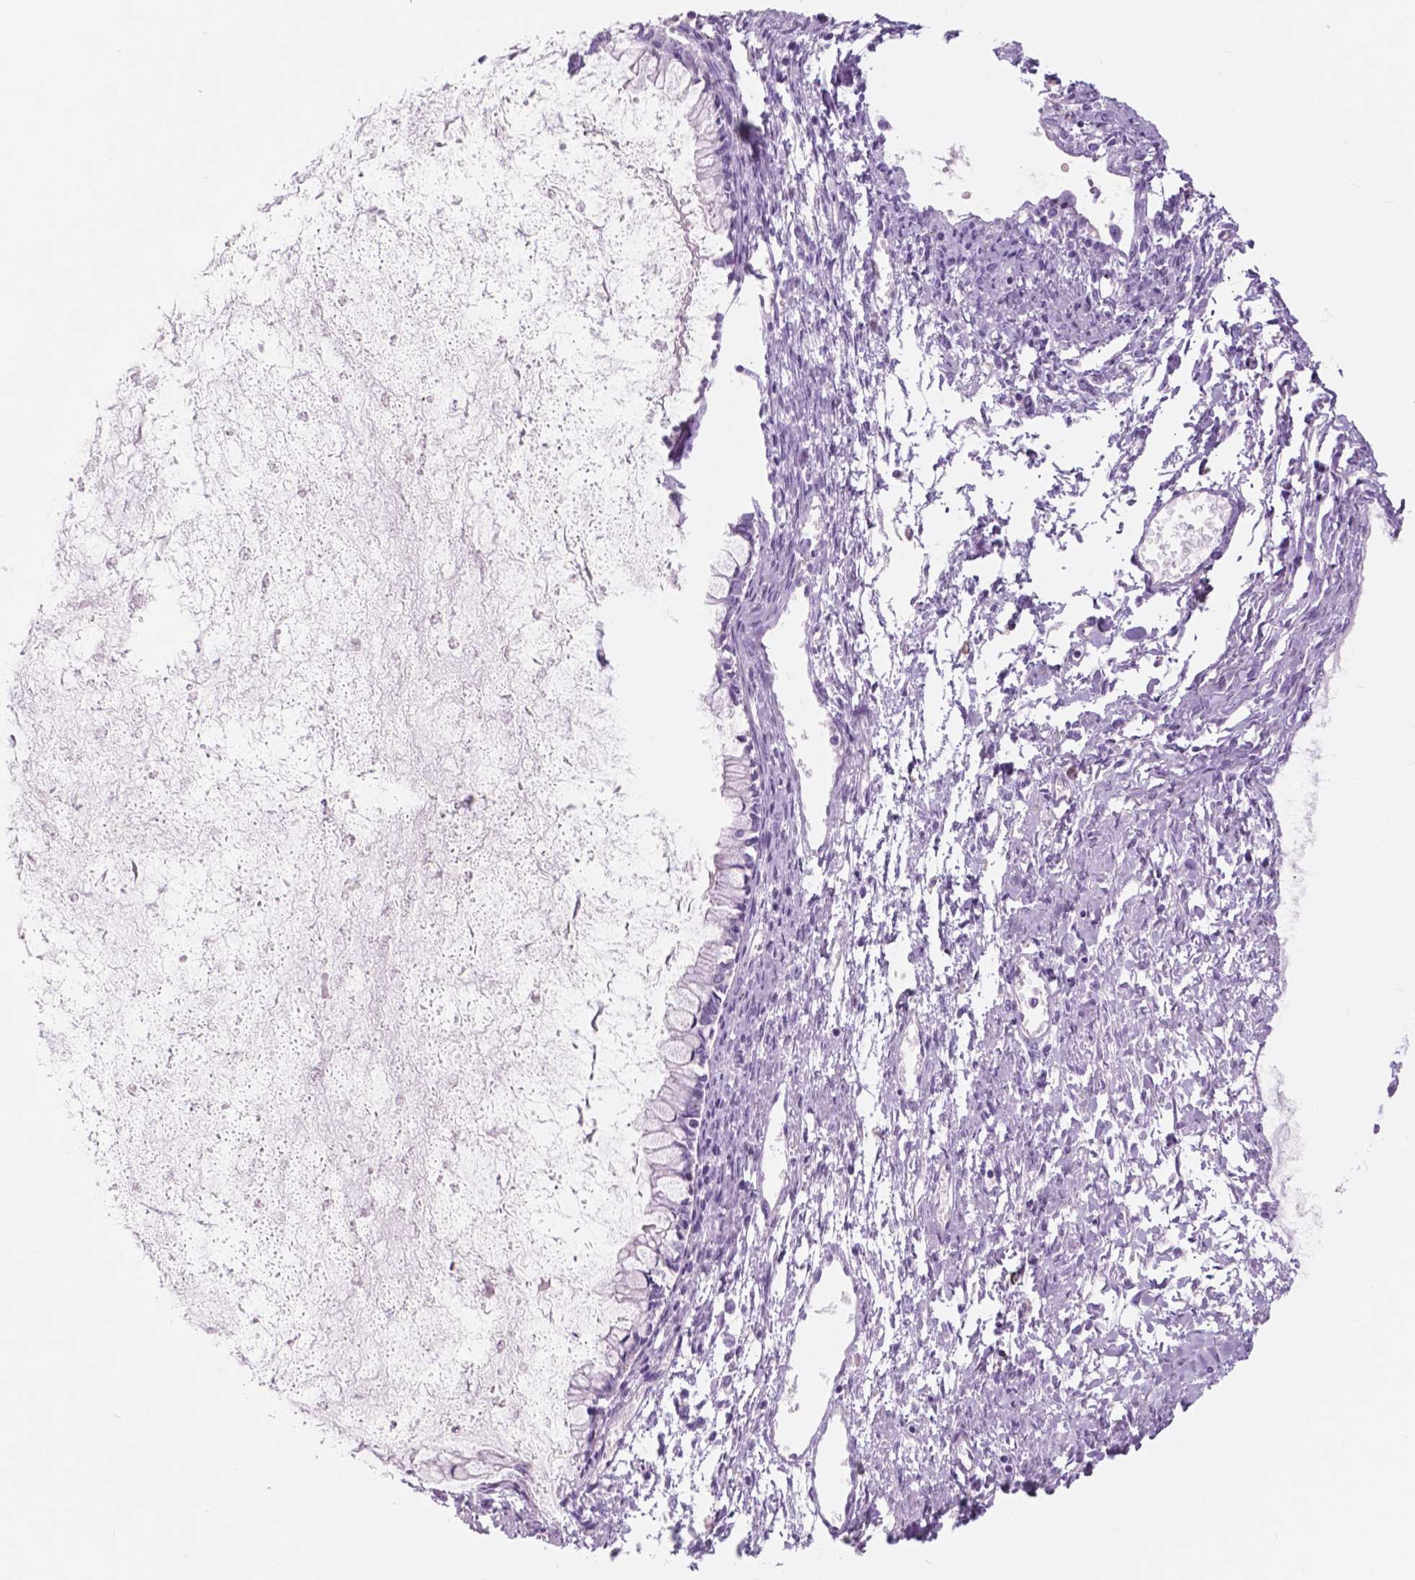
{"staining": {"intensity": "negative", "quantity": "none", "location": "none"}, "tissue": "ovarian cancer", "cell_type": "Tumor cells", "image_type": "cancer", "snomed": [{"axis": "morphology", "description": "Cystadenocarcinoma, mucinous, NOS"}, {"axis": "topography", "description": "Ovary"}], "caption": "Tumor cells show no significant staining in ovarian mucinous cystadenocarcinoma.", "gene": "FXYD2", "patient": {"sex": "female", "age": 67}}